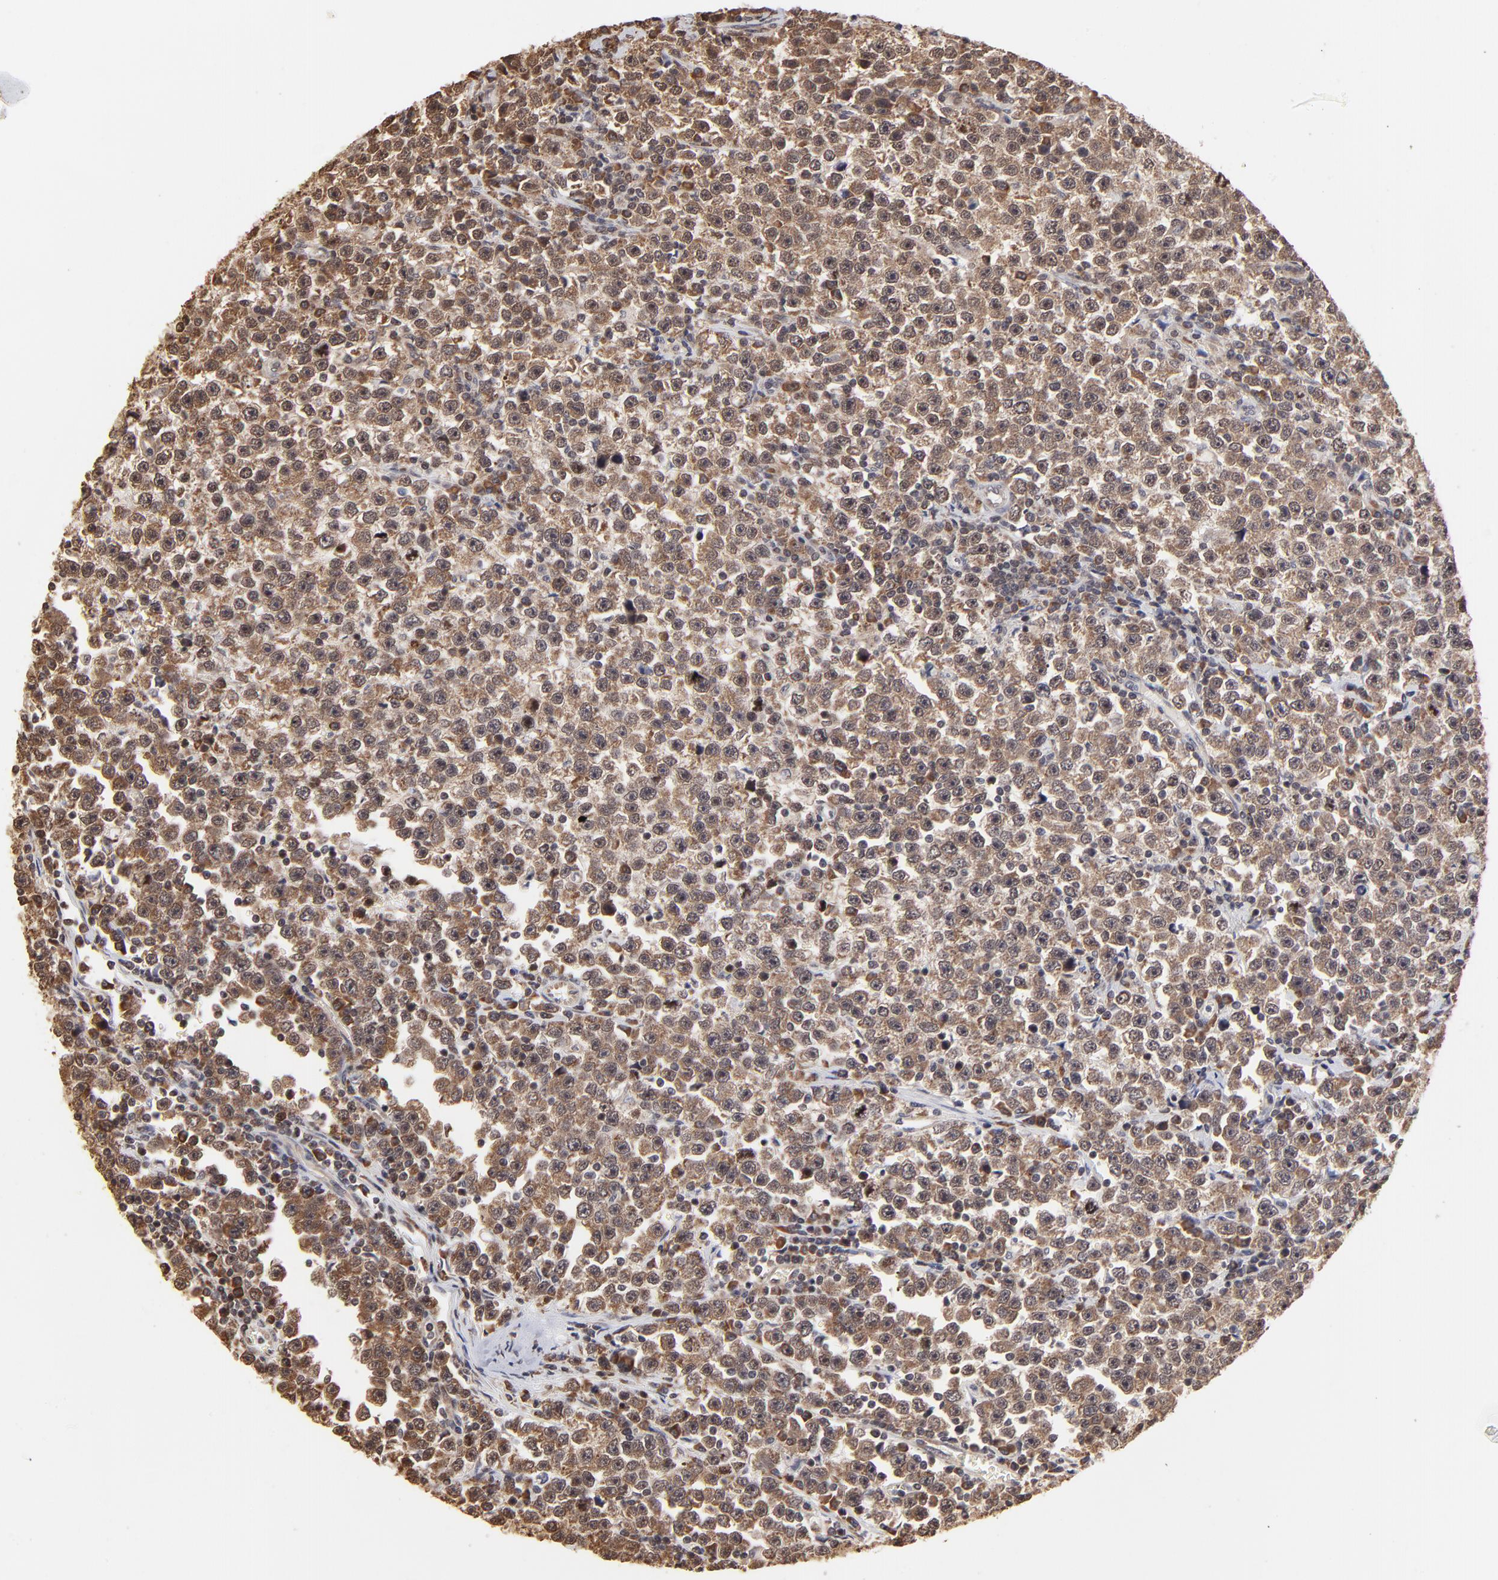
{"staining": {"intensity": "moderate", "quantity": ">75%", "location": "cytoplasmic/membranous"}, "tissue": "testis cancer", "cell_type": "Tumor cells", "image_type": "cancer", "snomed": [{"axis": "morphology", "description": "Seminoma, NOS"}, {"axis": "topography", "description": "Testis"}], "caption": "An image showing moderate cytoplasmic/membranous staining in approximately >75% of tumor cells in testis cancer (seminoma), as visualized by brown immunohistochemical staining.", "gene": "BRPF1", "patient": {"sex": "male", "age": 43}}